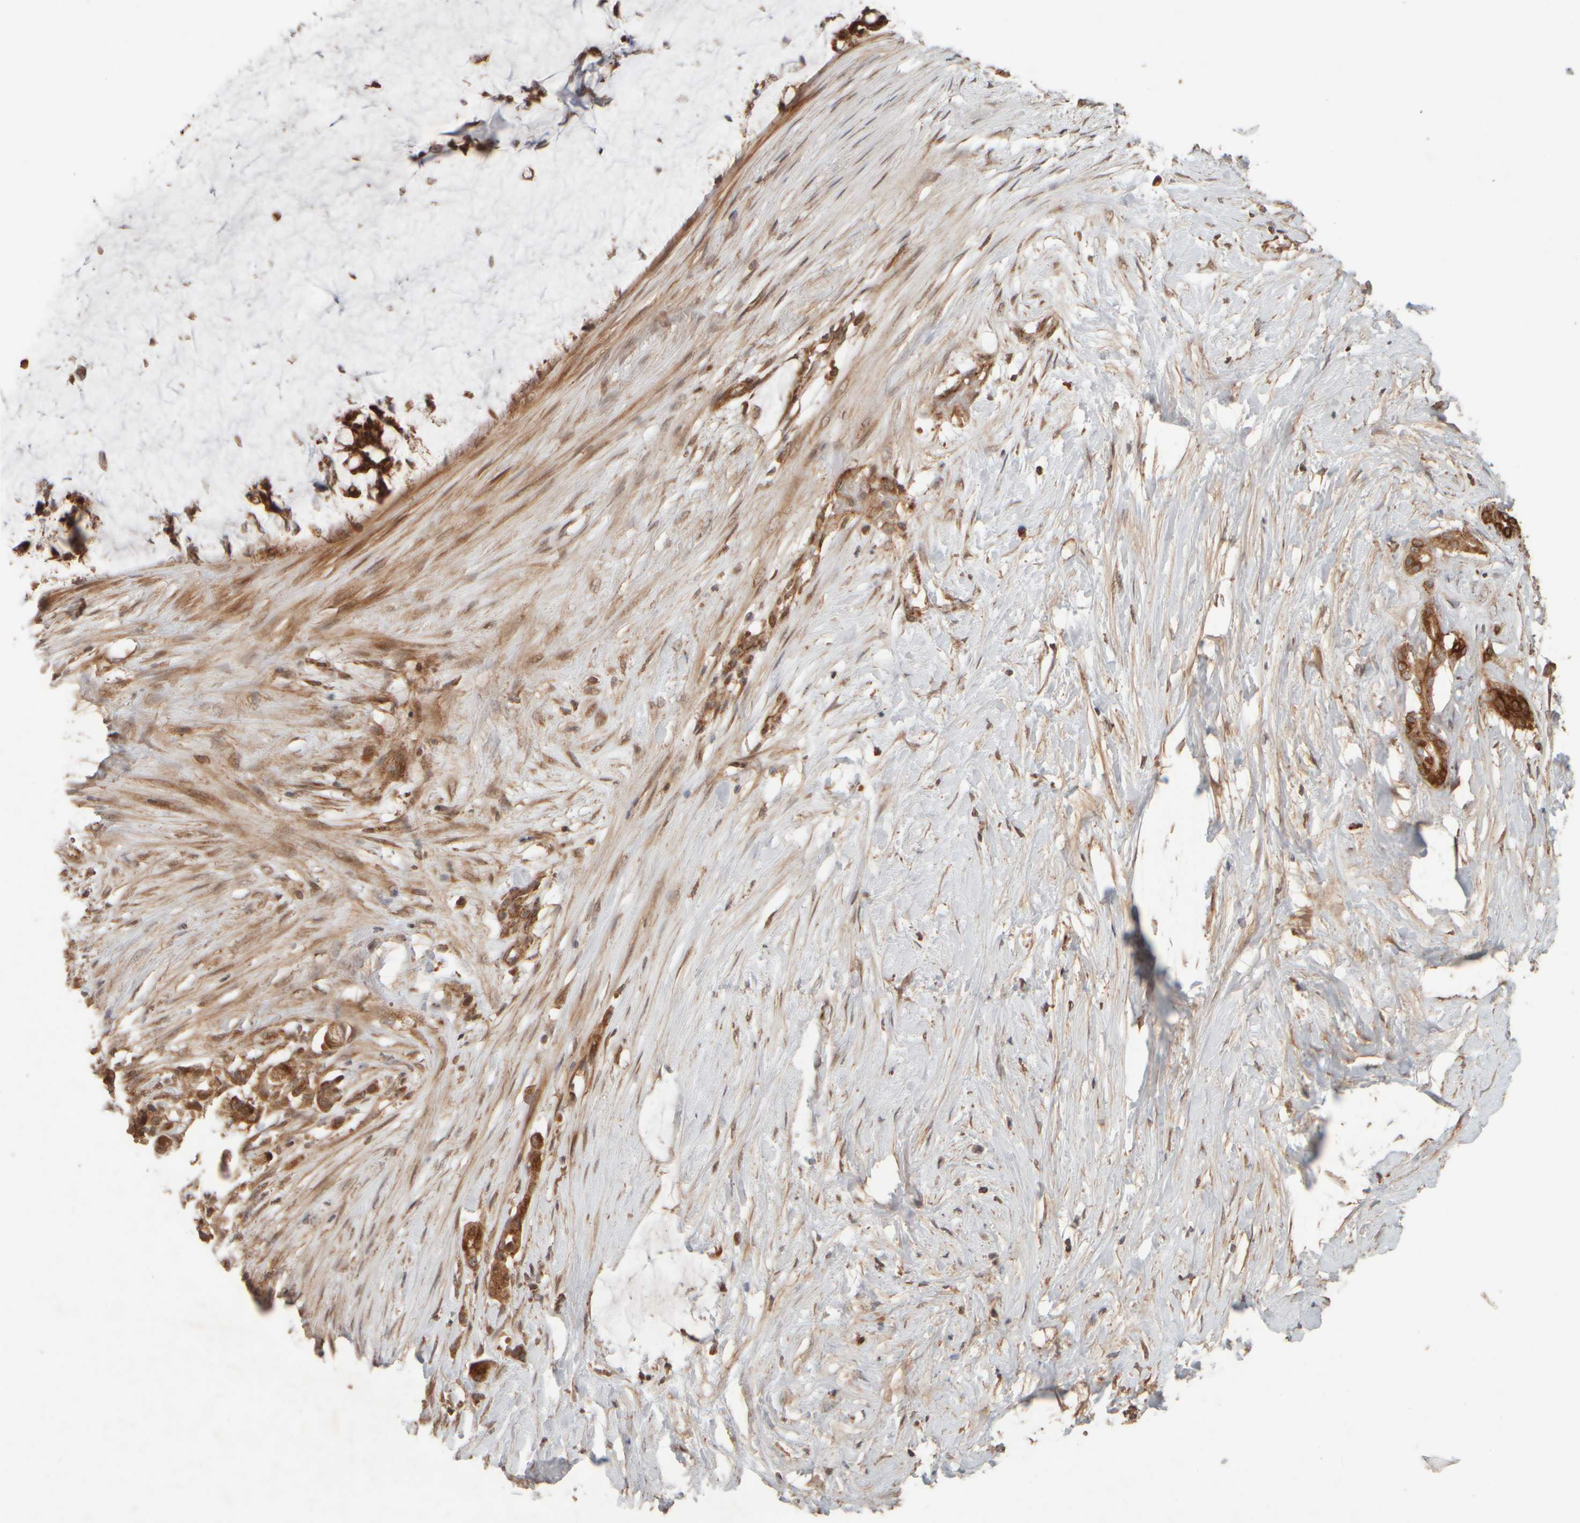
{"staining": {"intensity": "strong", "quantity": ">75%", "location": "cytoplasmic/membranous"}, "tissue": "pancreatic cancer", "cell_type": "Tumor cells", "image_type": "cancer", "snomed": [{"axis": "morphology", "description": "Adenocarcinoma, NOS"}, {"axis": "topography", "description": "Pancreas"}], "caption": "Protein expression analysis of human adenocarcinoma (pancreatic) reveals strong cytoplasmic/membranous positivity in approximately >75% of tumor cells. Nuclei are stained in blue.", "gene": "EIF2B3", "patient": {"sex": "male", "age": 41}}